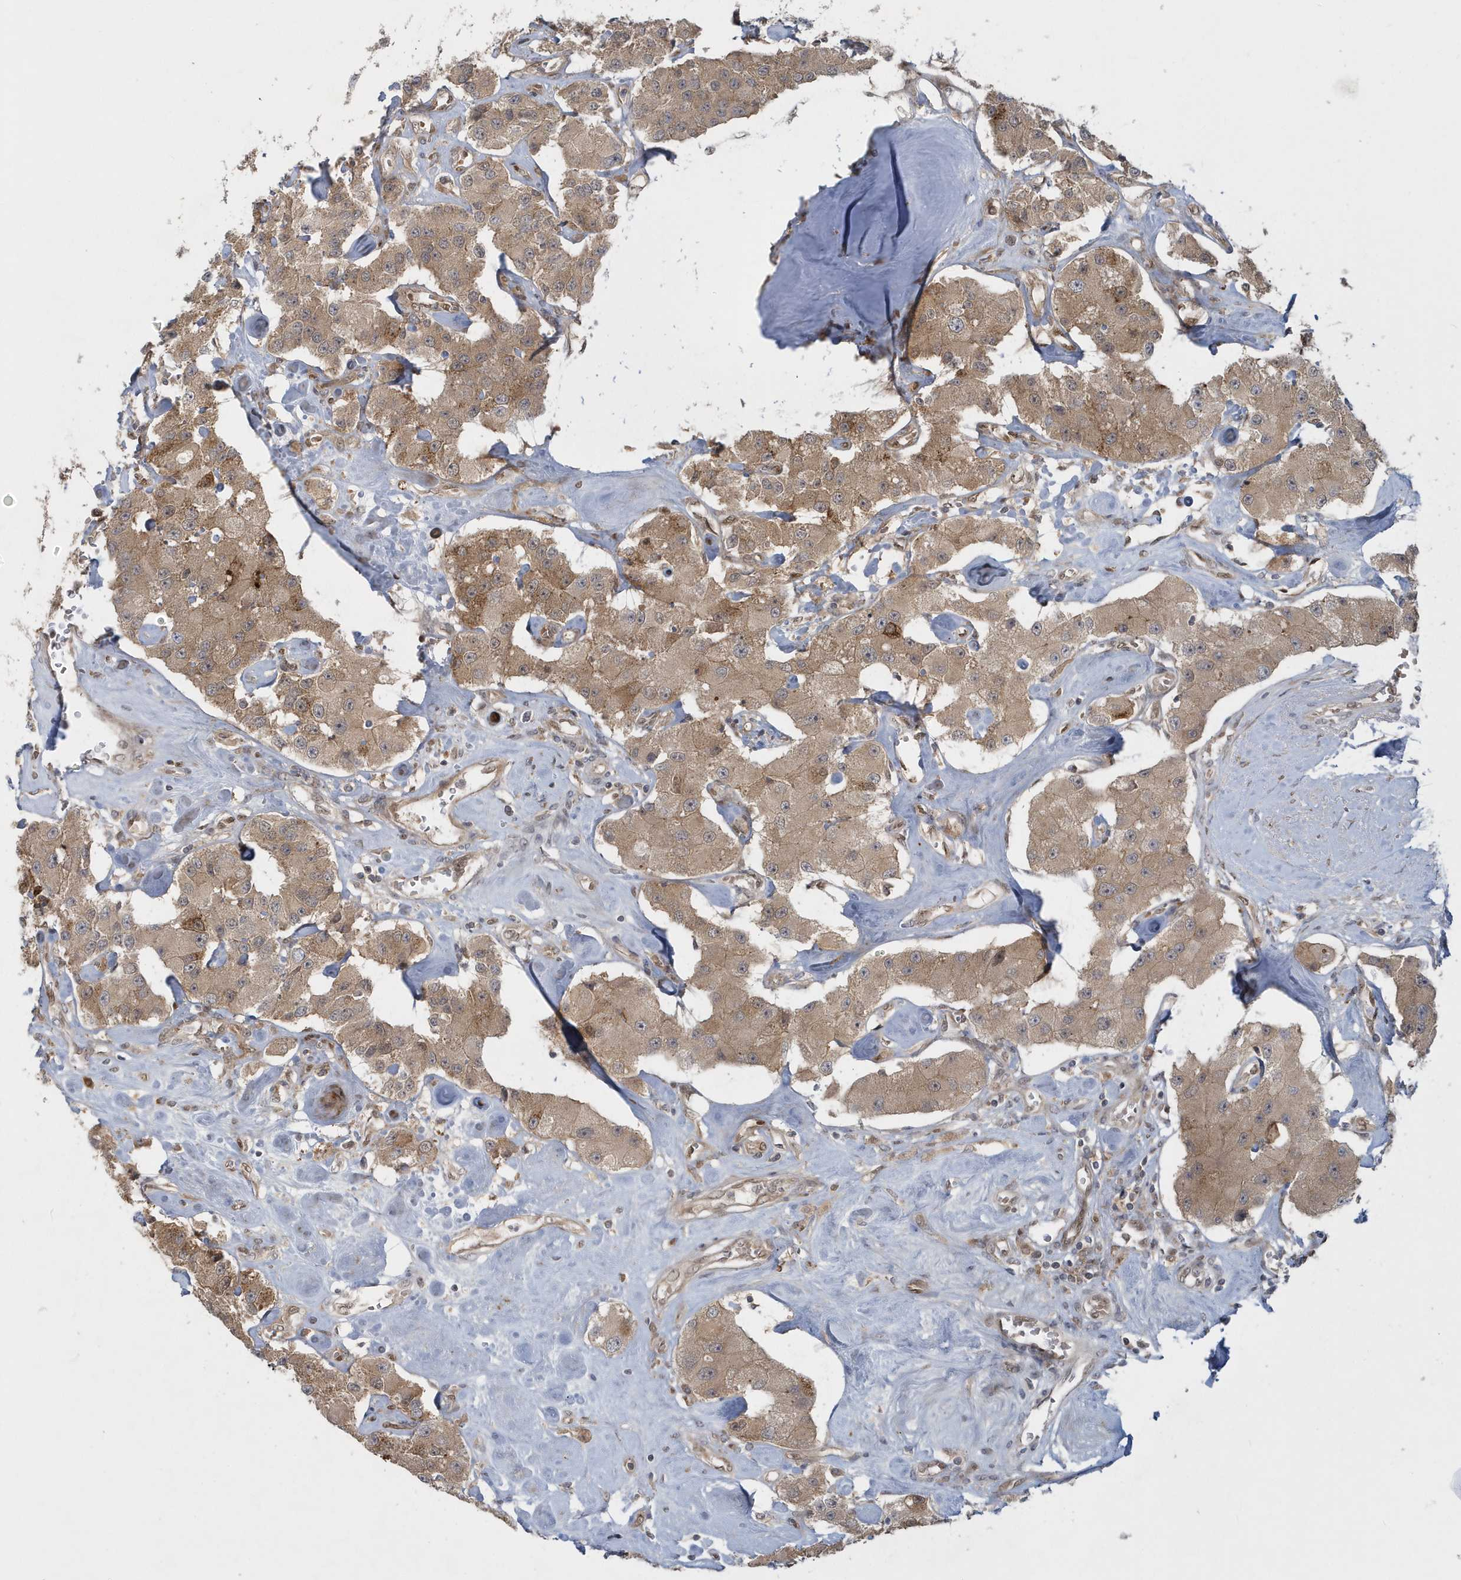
{"staining": {"intensity": "moderate", "quantity": ">75%", "location": "cytoplasmic/membranous"}, "tissue": "carcinoid", "cell_type": "Tumor cells", "image_type": "cancer", "snomed": [{"axis": "morphology", "description": "Carcinoid, malignant, NOS"}, {"axis": "topography", "description": "Pancreas"}], "caption": "Immunohistochemical staining of carcinoid shows medium levels of moderate cytoplasmic/membranous positivity in approximately >75% of tumor cells. The staining was performed using DAB (3,3'-diaminobenzidine) to visualize the protein expression in brown, while the nuclei were stained in blue with hematoxylin (Magnification: 20x).", "gene": "ATG4A", "patient": {"sex": "male", "age": 41}}